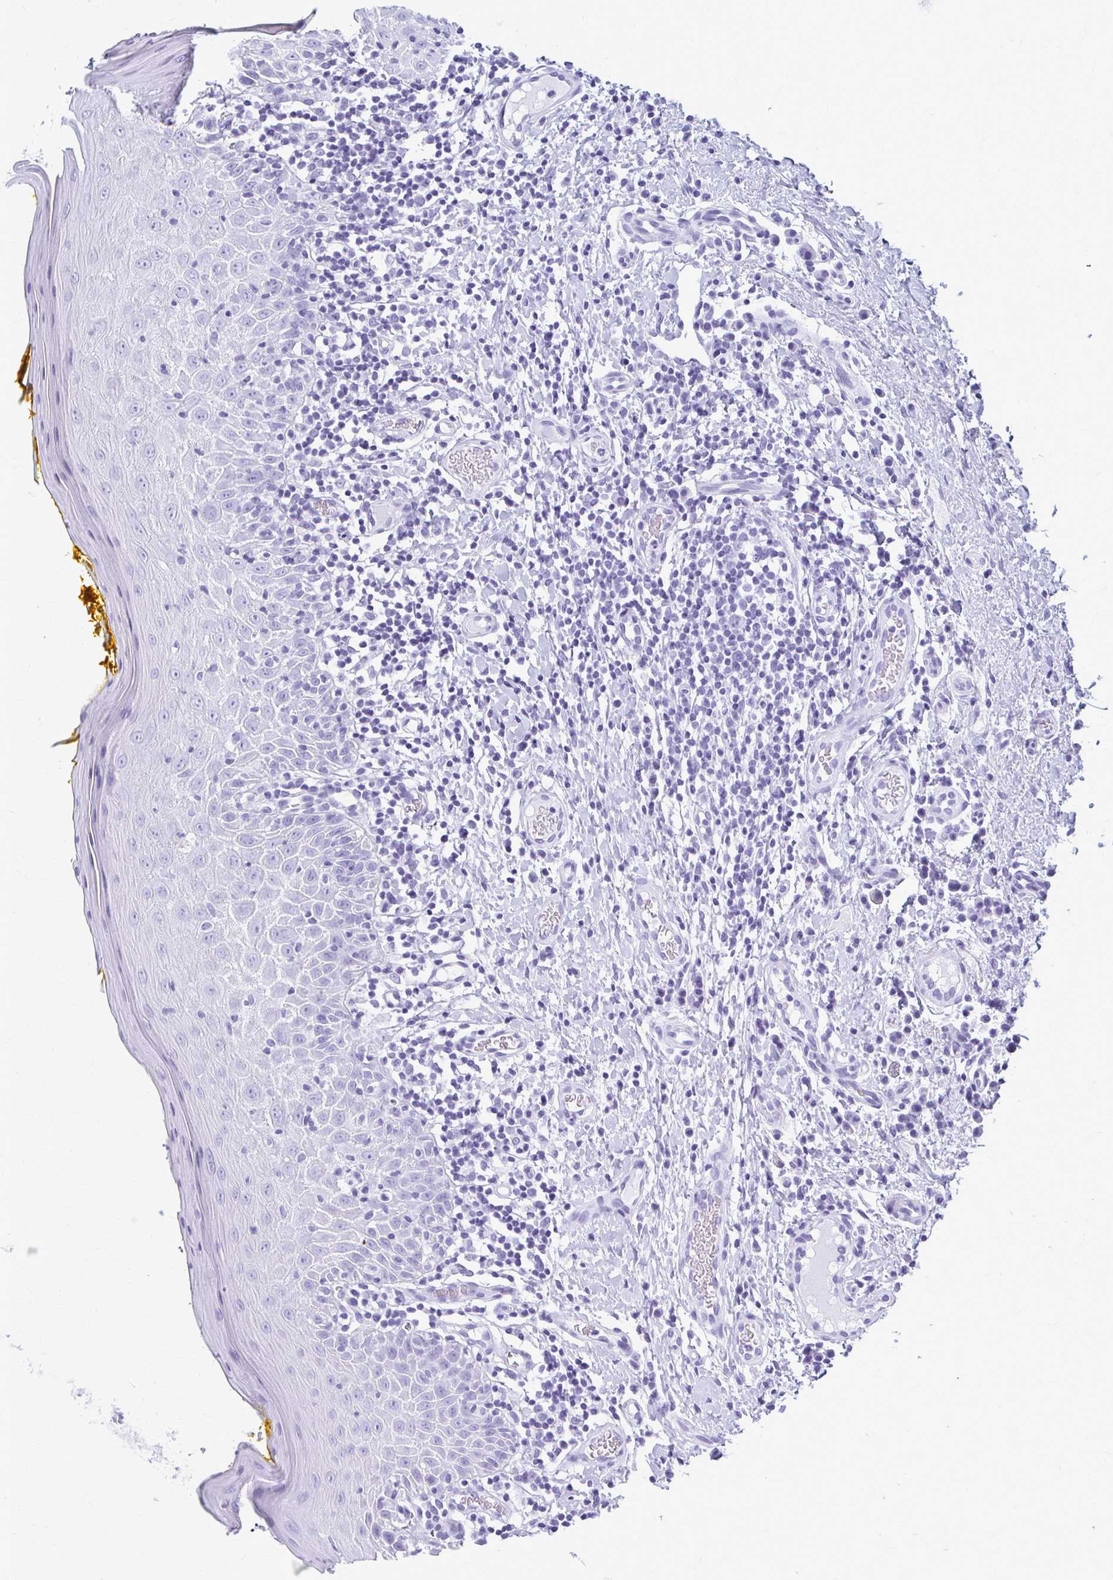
{"staining": {"intensity": "negative", "quantity": "none", "location": "none"}, "tissue": "oral mucosa", "cell_type": "Squamous epithelial cells", "image_type": "normal", "snomed": [{"axis": "morphology", "description": "Normal tissue, NOS"}, {"axis": "topography", "description": "Oral tissue"}, {"axis": "topography", "description": "Tounge, NOS"}], "caption": "High magnification brightfield microscopy of unremarkable oral mucosa stained with DAB (3,3'-diaminobenzidine) (brown) and counterstained with hematoxylin (blue): squamous epithelial cells show no significant staining. (Stains: DAB immunohistochemistry with hematoxylin counter stain, Microscopy: brightfield microscopy at high magnification).", "gene": "CELF5", "patient": {"sex": "female", "age": 58}}